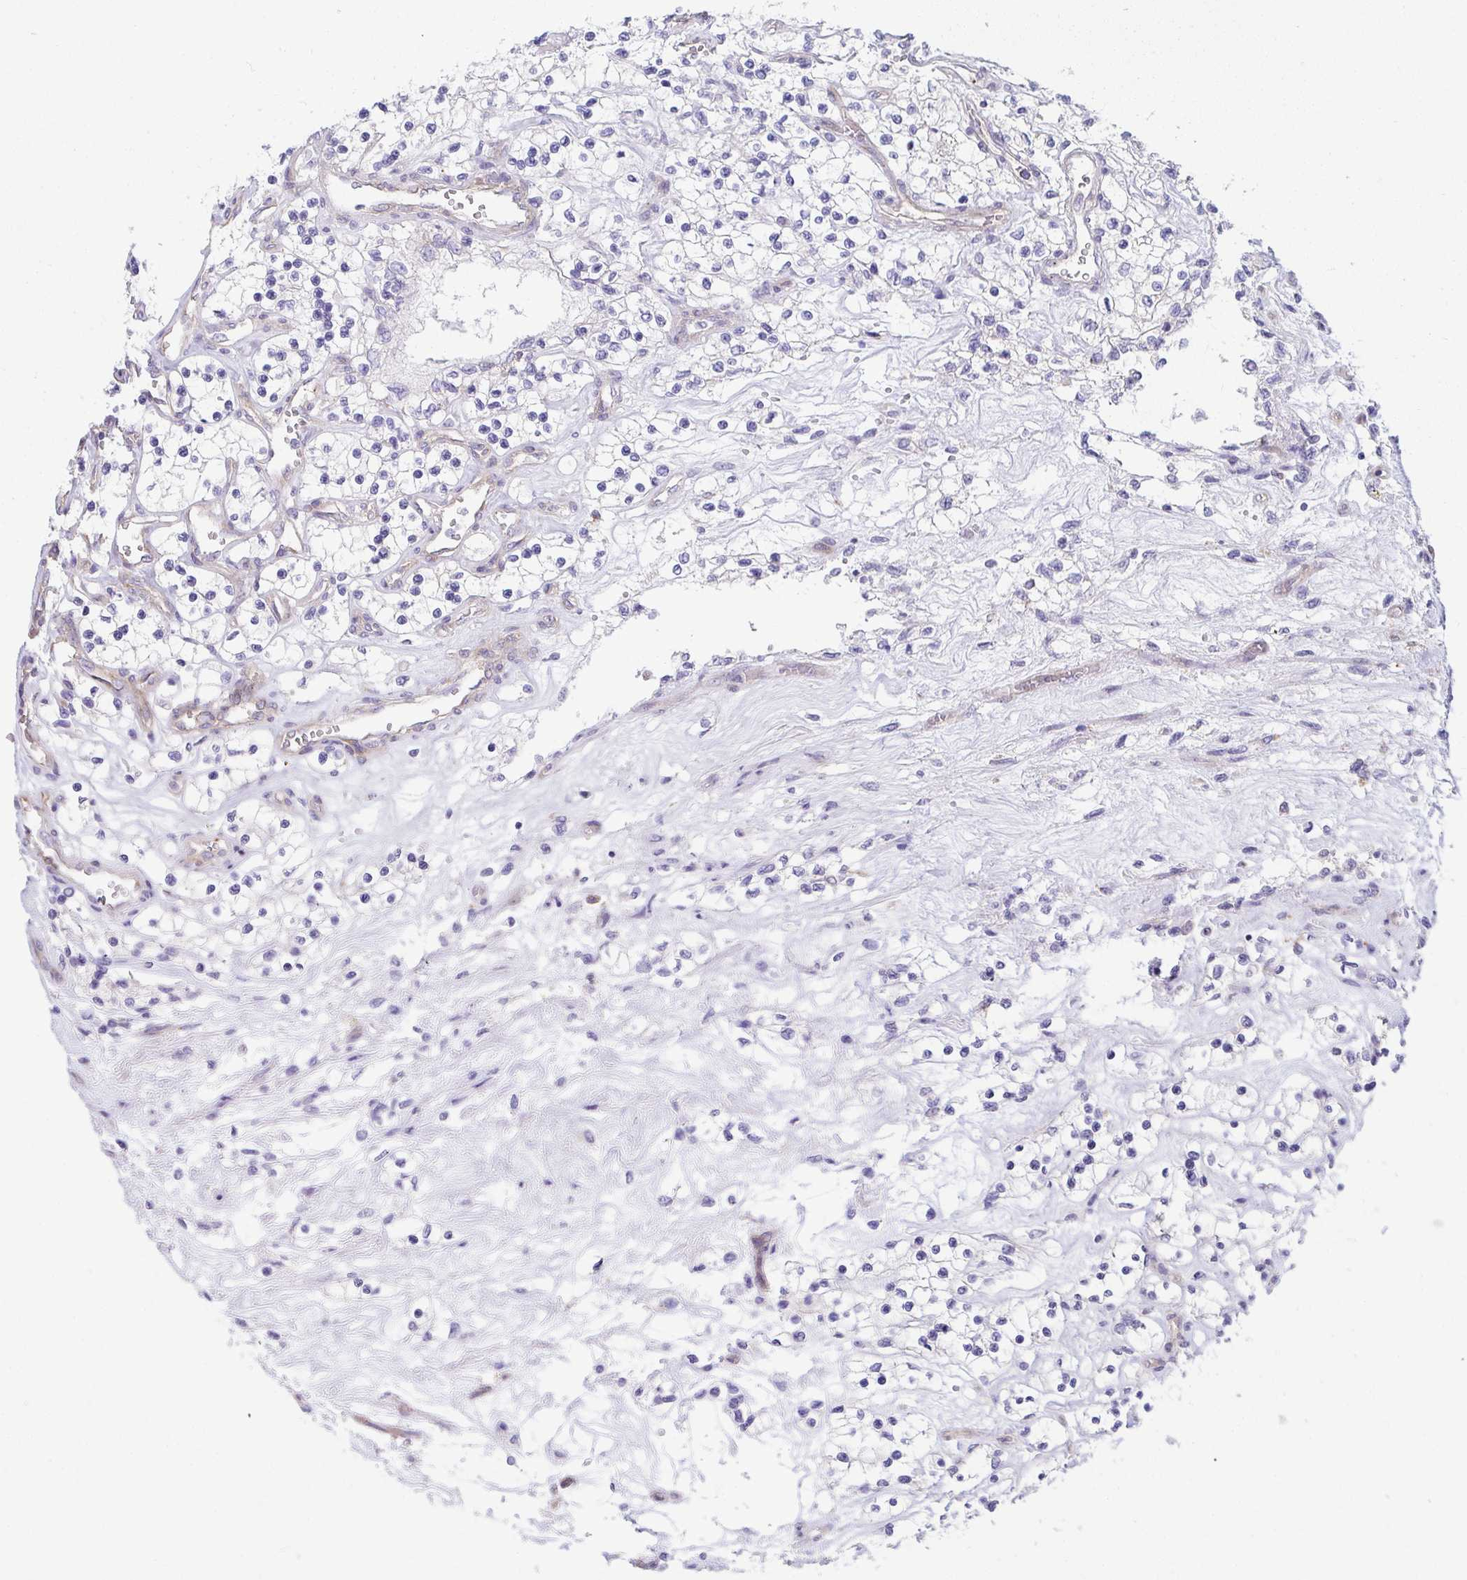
{"staining": {"intensity": "negative", "quantity": "none", "location": "none"}, "tissue": "renal cancer", "cell_type": "Tumor cells", "image_type": "cancer", "snomed": [{"axis": "morphology", "description": "Adenocarcinoma, NOS"}, {"axis": "topography", "description": "Kidney"}], "caption": "Tumor cells show no significant protein positivity in renal cancer (adenocarcinoma).", "gene": "GAB1", "patient": {"sex": "female", "age": 69}}